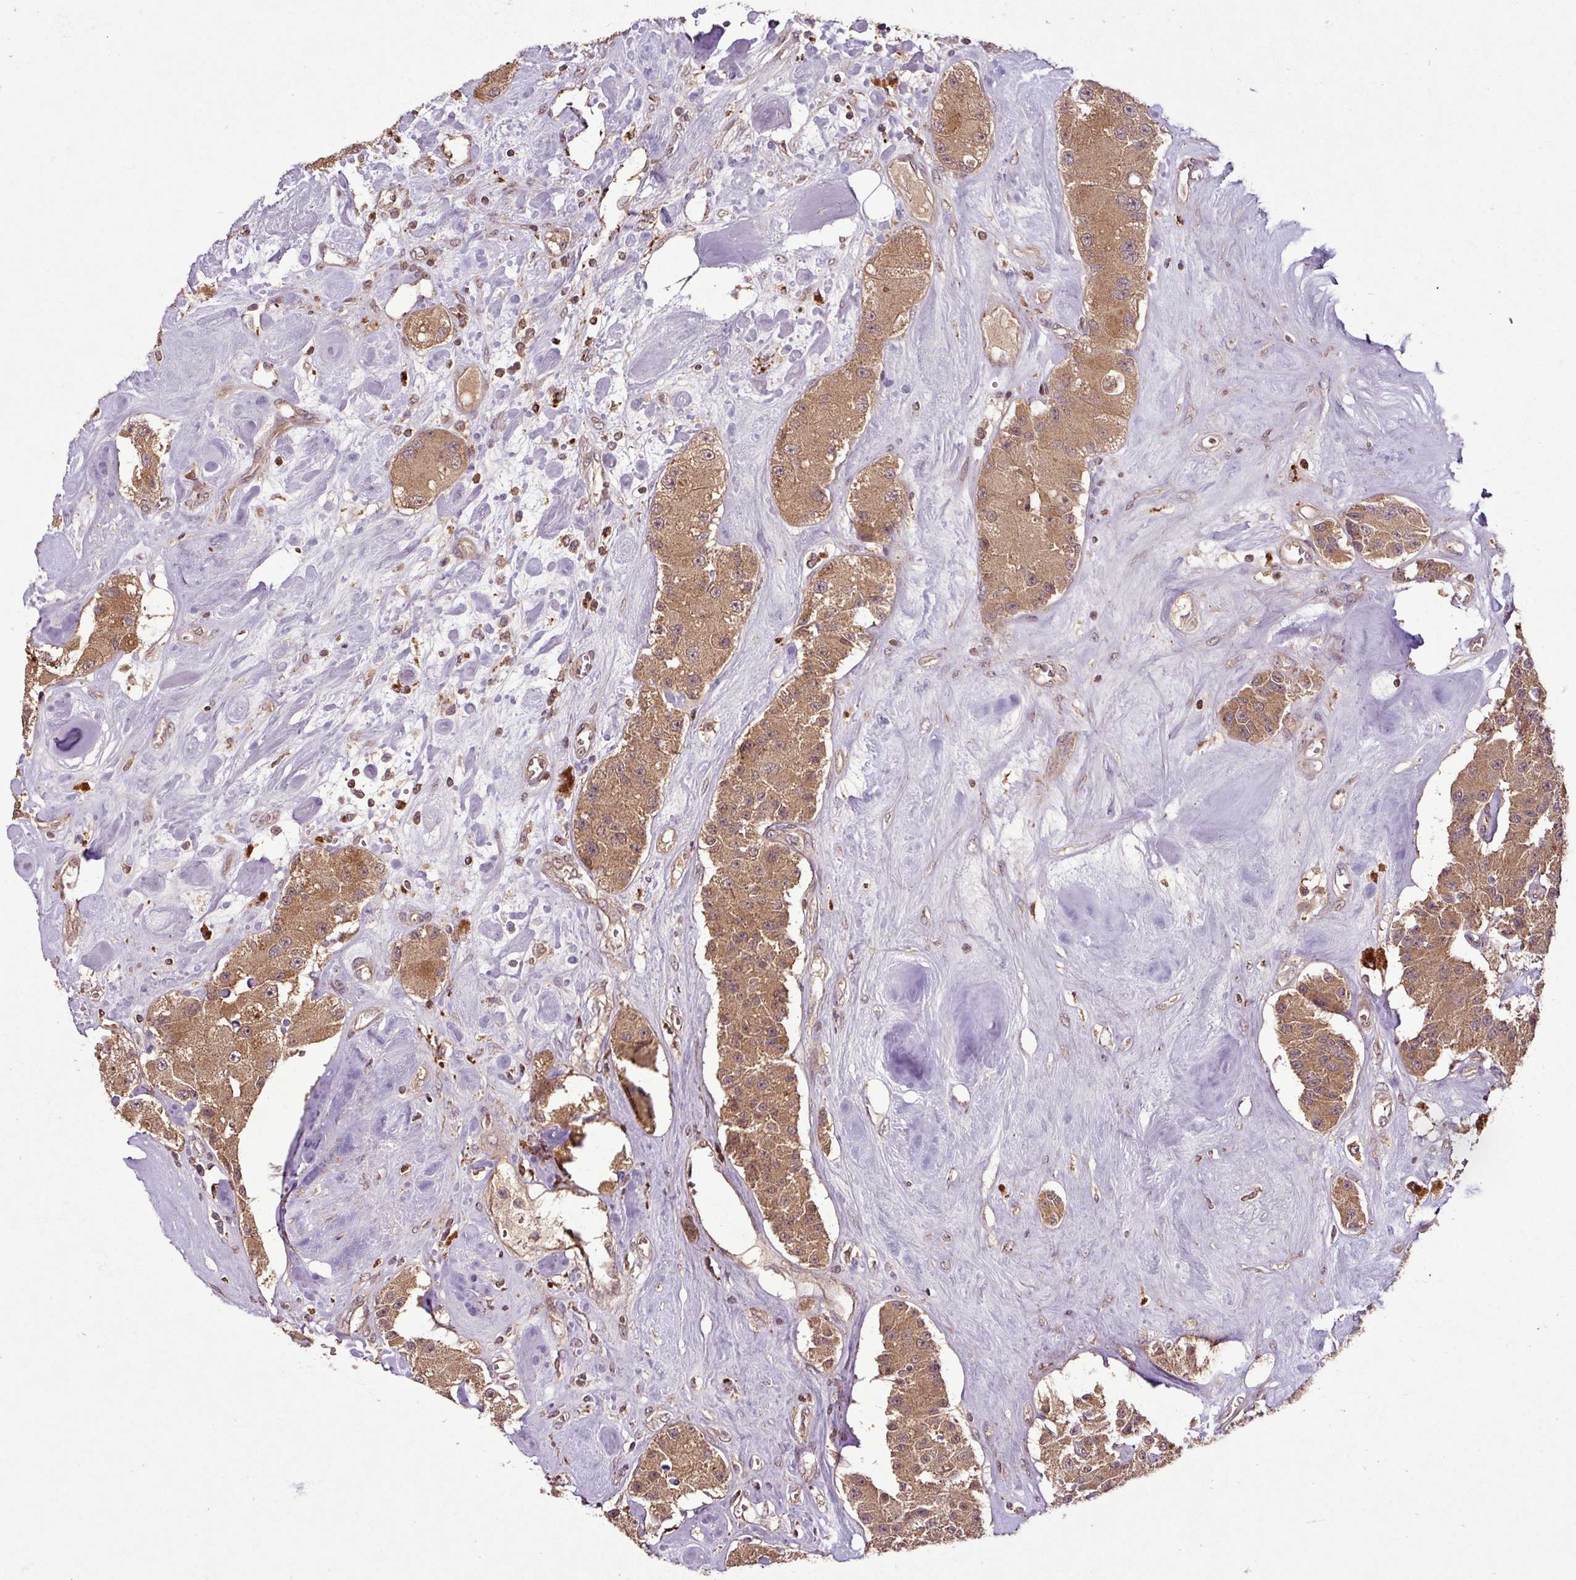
{"staining": {"intensity": "moderate", "quantity": ">75%", "location": "cytoplasmic/membranous,nuclear"}, "tissue": "carcinoid", "cell_type": "Tumor cells", "image_type": "cancer", "snomed": [{"axis": "morphology", "description": "Carcinoid, malignant, NOS"}, {"axis": "topography", "description": "Pancreas"}], "caption": "Brown immunohistochemical staining in carcinoid exhibits moderate cytoplasmic/membranous and nuclear positivity in approximately >75% of tumor cells. (DAB (3,3'-diaminobenzidine) IHC with brightfield microscopy, high magnification).", "gene": "FAIM", "patient": {"sex": "male", "age": 41}}